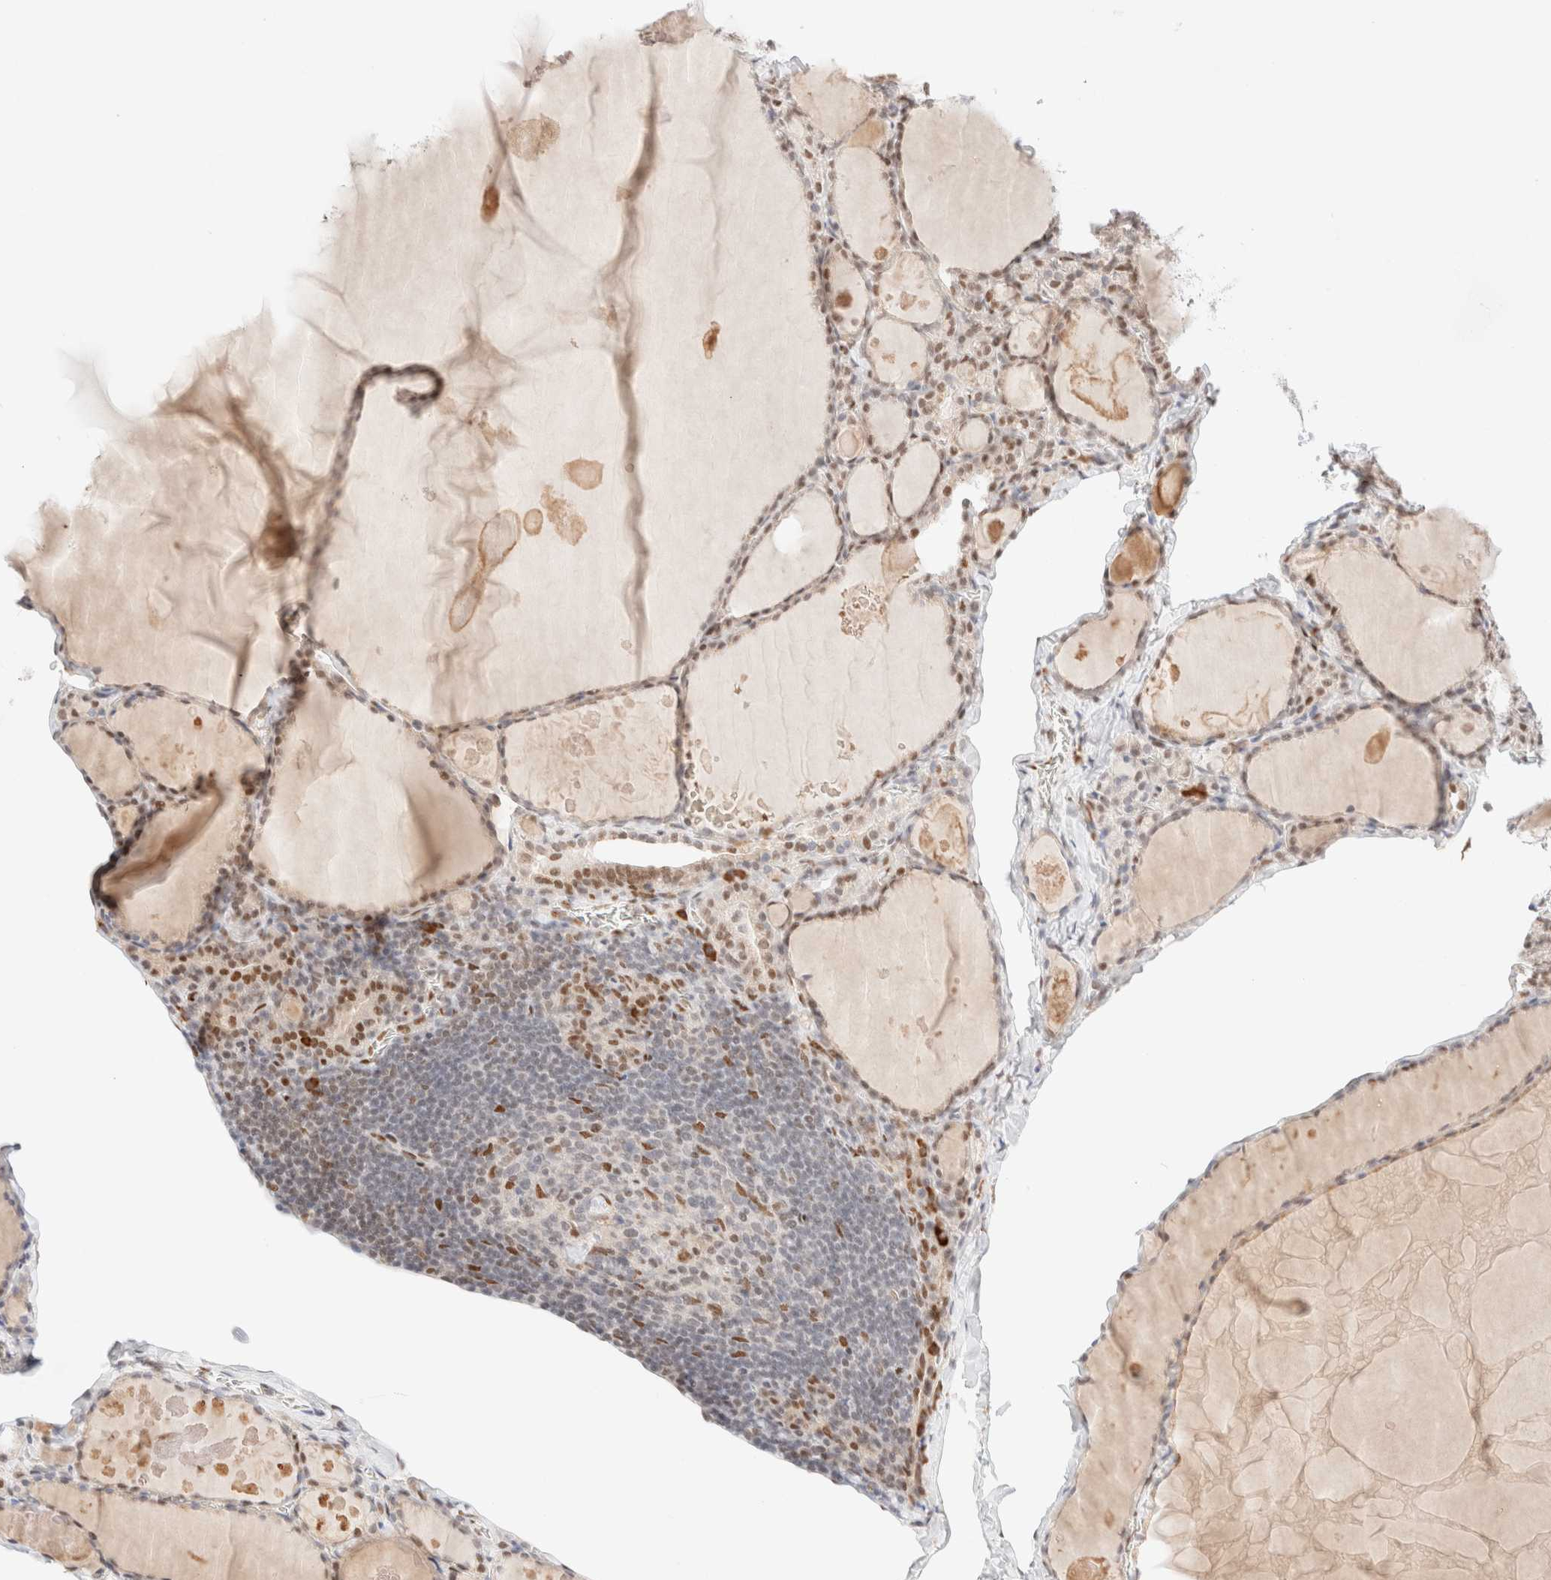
{"staining": {"intensity": "moderate", "quantity": ">75%", "location": "nuclear"}, "tissue": "thyroid gland", "cell_type": "Glandular cells", "image_type": "normal", "snomed": [{"axis": "morphology", "description": "Normal tissue, NOS"}, {"axis": "topography", "description": "Thyroid gland"}], "caption": "Protein analysis of normal thyroid gland reveals moderate nuclear expression in about >75% of glandular cells.", "gene": "CIC", "patient": {"sex": "male", "age": 56}}